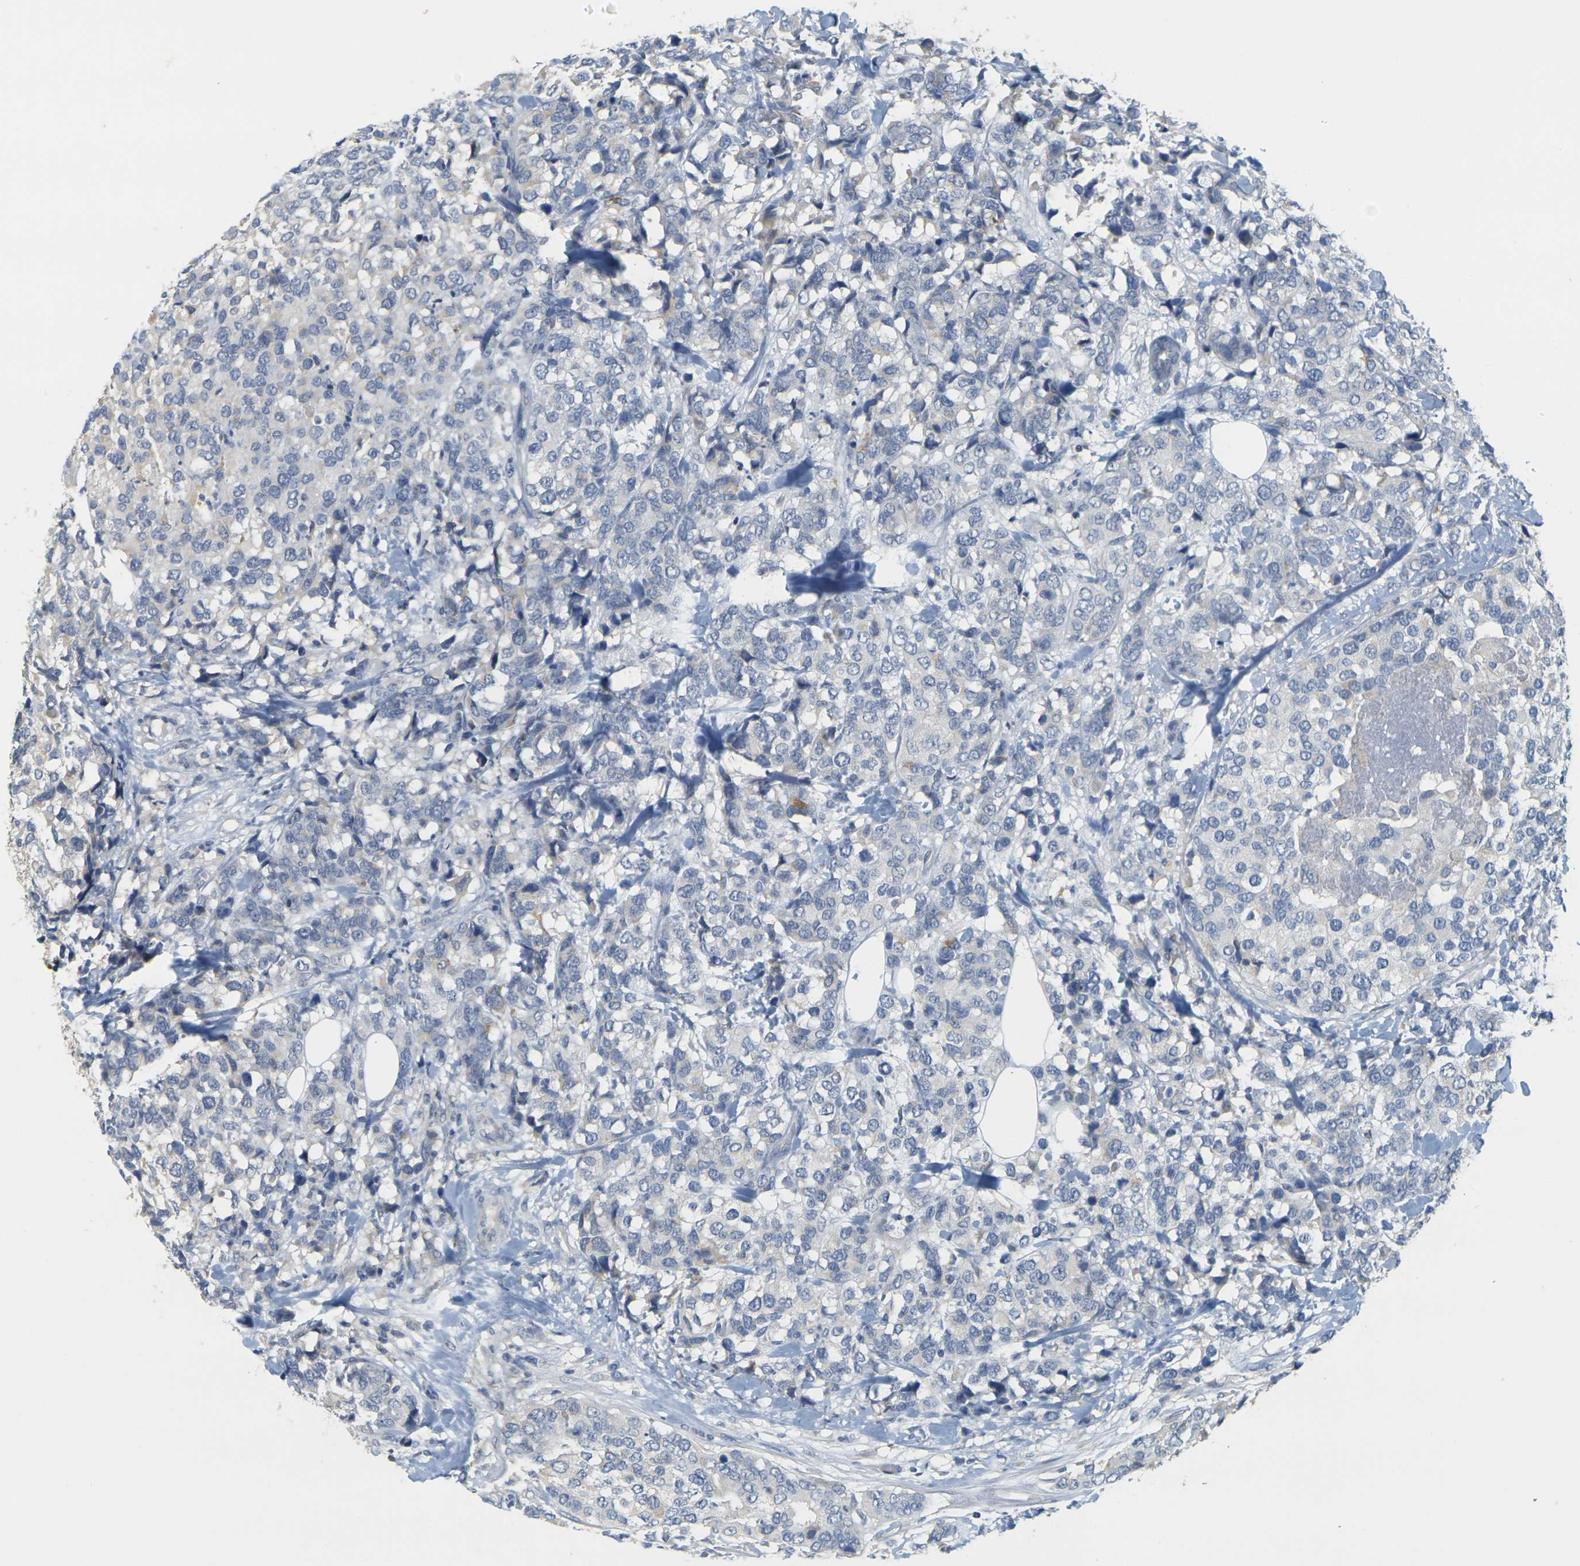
{"staining": {"intensity": "negative", "quantity": "none", "location": "none"}, "tissue": "breast cancer", "cell_type": "Tumor cells", "image_type": "cancer", "snomed": [{"axis": "morphology", "description": "Lobular carcinoma"}, {"axis": "topography", "description": "Breast"}], "caption": "Human breast cancer (lobular carcinoma) stained for a protein using IHC demonstrates no positivity in tumor cells.", "gene": "GDAP1", "patient": {"sex": "female", "age": 59}}